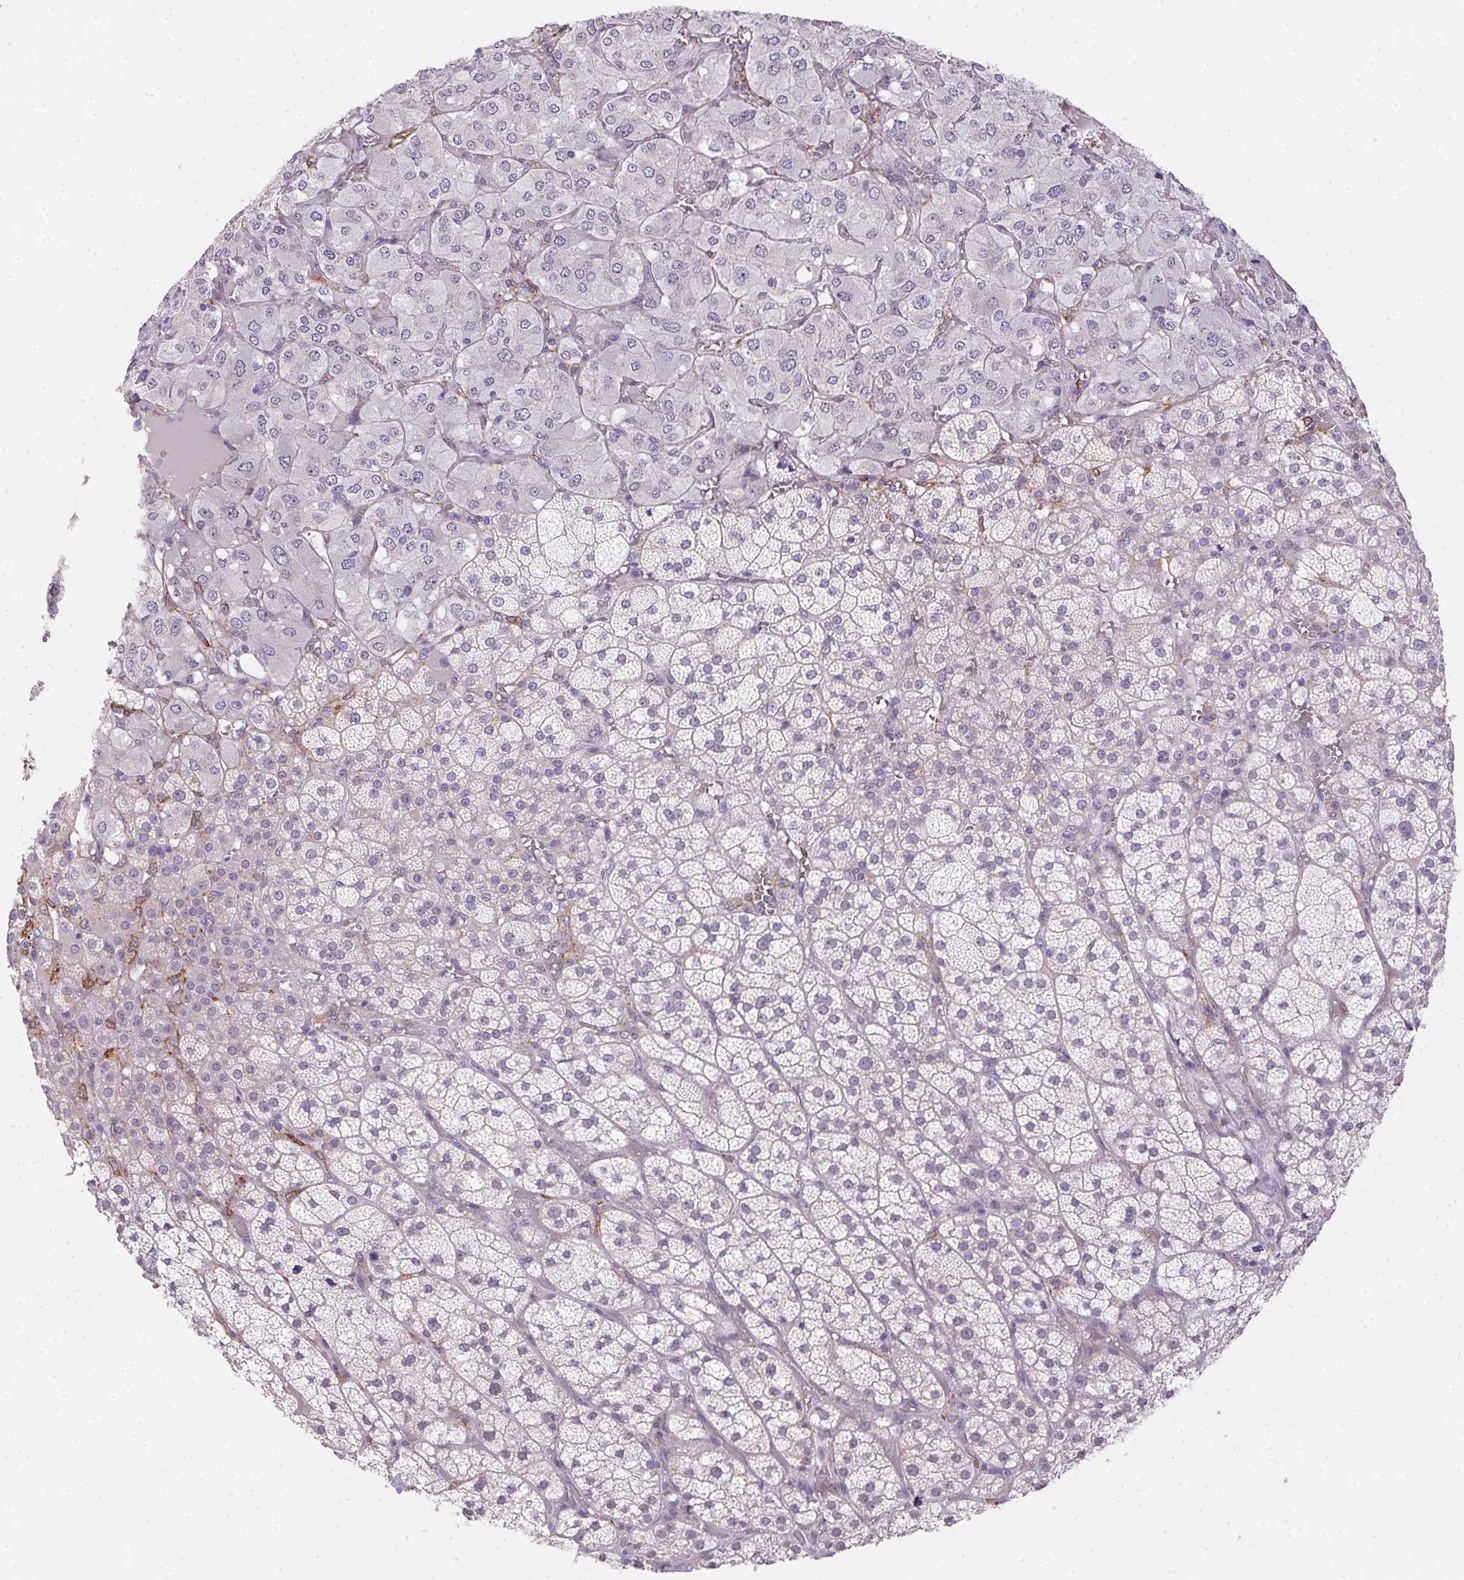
{"staining": {"intensity": "negative", "quantity": "none", "location": "none"}, "tissue": "adrenal gland", "cell_type": "Glandular cells", "image_type": "normal", "snomed": [{"axis": "morphology", "description": "Normal tissue, NOS"}, {"axis": "topography", "description": "Adrenal gland"}], "caption": "Glandular cells show no significant positivity in unremarkable adrenal gland. (DAB (3,3'-diaminobenzidine) immunohistochemistry with hematoxylin counter stain).", "gene": "HRC", "patient": {"sex": "female", "age": 60}}